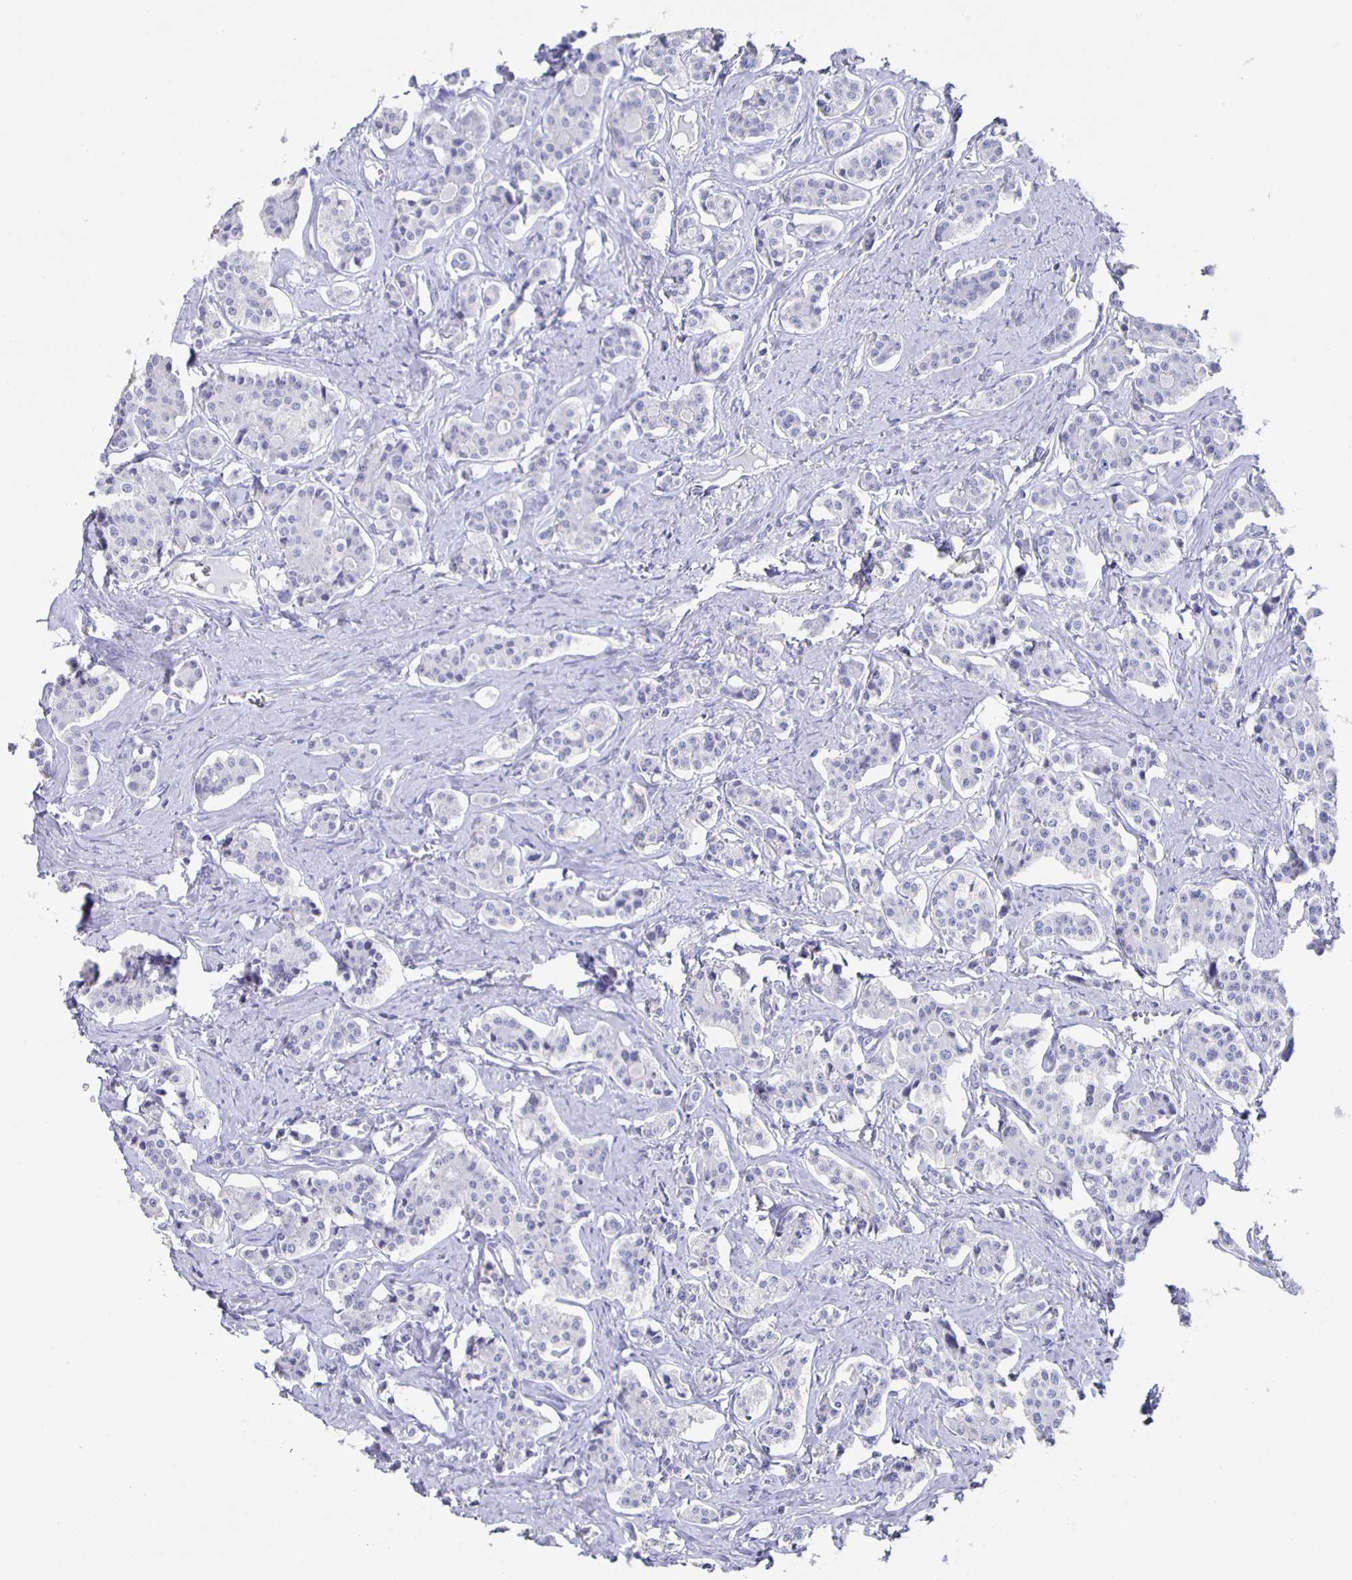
{"staining": {"intensity": "negative", "quantity": "none", "location": "none"}, "tissue": "carcinoid", "cell_type": "Tumor cells", "image_type": "cancer", "snomed": [{"axis": "morphology", "description": "Carcinoid, malignant, NOS"}, {"axis": "topography", "description": "Small intestine"}], "caption": "Protein analysis of carcinoid (malignant) exhibits no significant positivity in tumor cells. (Brightfield microscopy of DAB (3,3'-diaminobenzidine) IHC at high magnification).", "gene": "SLC34A2", "patient": {"sex": "male", "age": 63}}